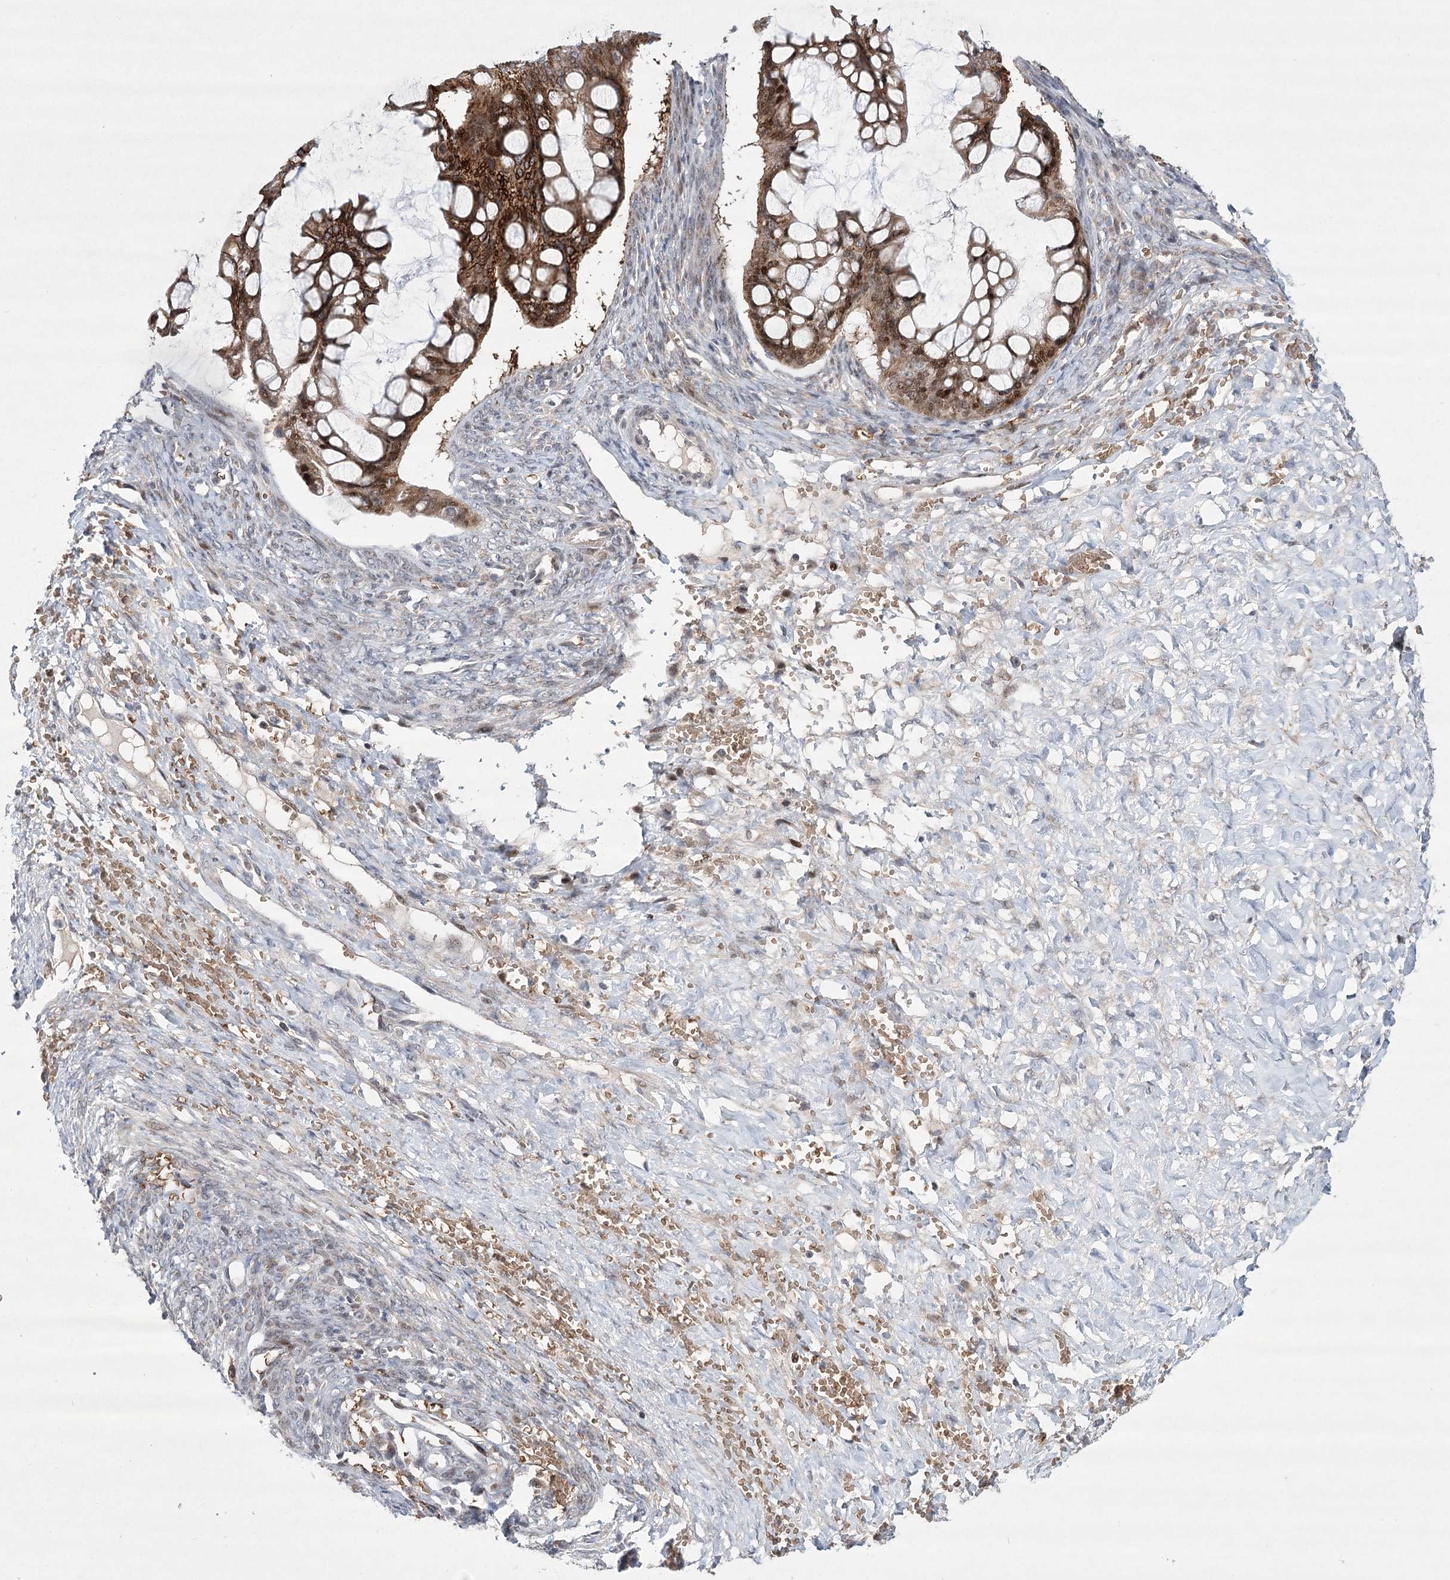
{"staining": {"intensity": "strong", "quantity": ">75%", "location": "cytoplasmic/membranous,nuclear"}, "tissue": "ovarian cancer", "cell_type": "Tumor cells", "image_type": "cancer", "snomed": [{"axis": "morphology", "description": "Cystadenocarcinoma, mucinous, NOS"}, {"axis": "topography", "description": "Ovary"}], "caption": "IHC of human ovarian cancer (mucinous cystadenocarcinoma) exhibits high levels of strong cytoplasmic/membranous and nuclear expression in about >75% of tumor cells. (Stains: DAB in brown, nuclei in blue, Microscopy: brightfield microscopy at high magnification).", "gene": "NSMCE4A", "patient": {"sex": "female", "age": 73}}